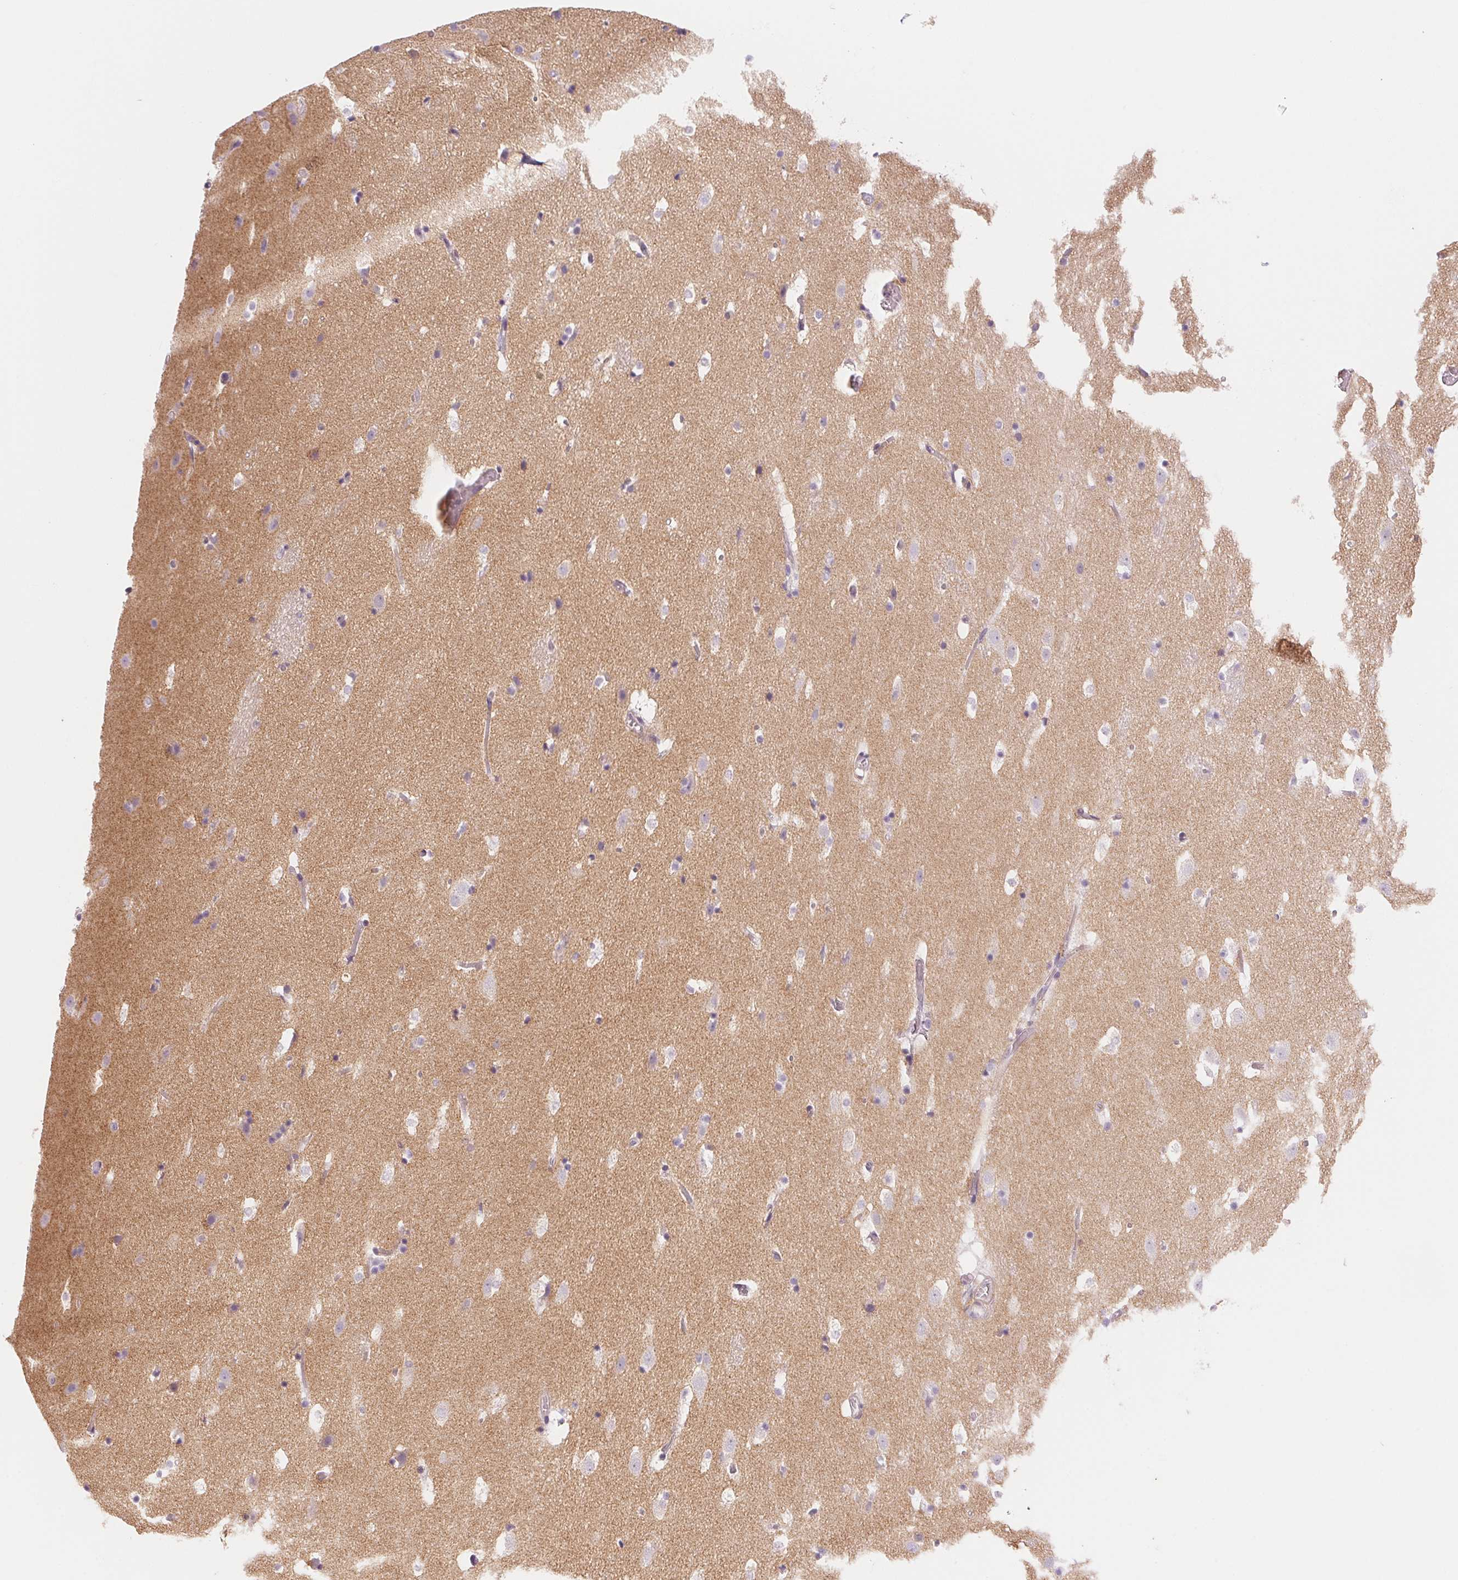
{"staining": {"intensity": "negative", "quantity": "none", "location": "none"}, "tissue": "caudate", "cell_type": "Glial cells", "image_type": "normal", "snomed": [{"axis": "morphology", "description": "Normal tissue, NOS"}, {"axis": "topography", "description": "Lateral ventricle wall"}], "caption": "Caudate stained for a protein using immunohistochemistry demonstrates no staining glial cells.", "gene": "SMTN", "patient": {"sex": "male", "age": 37}}